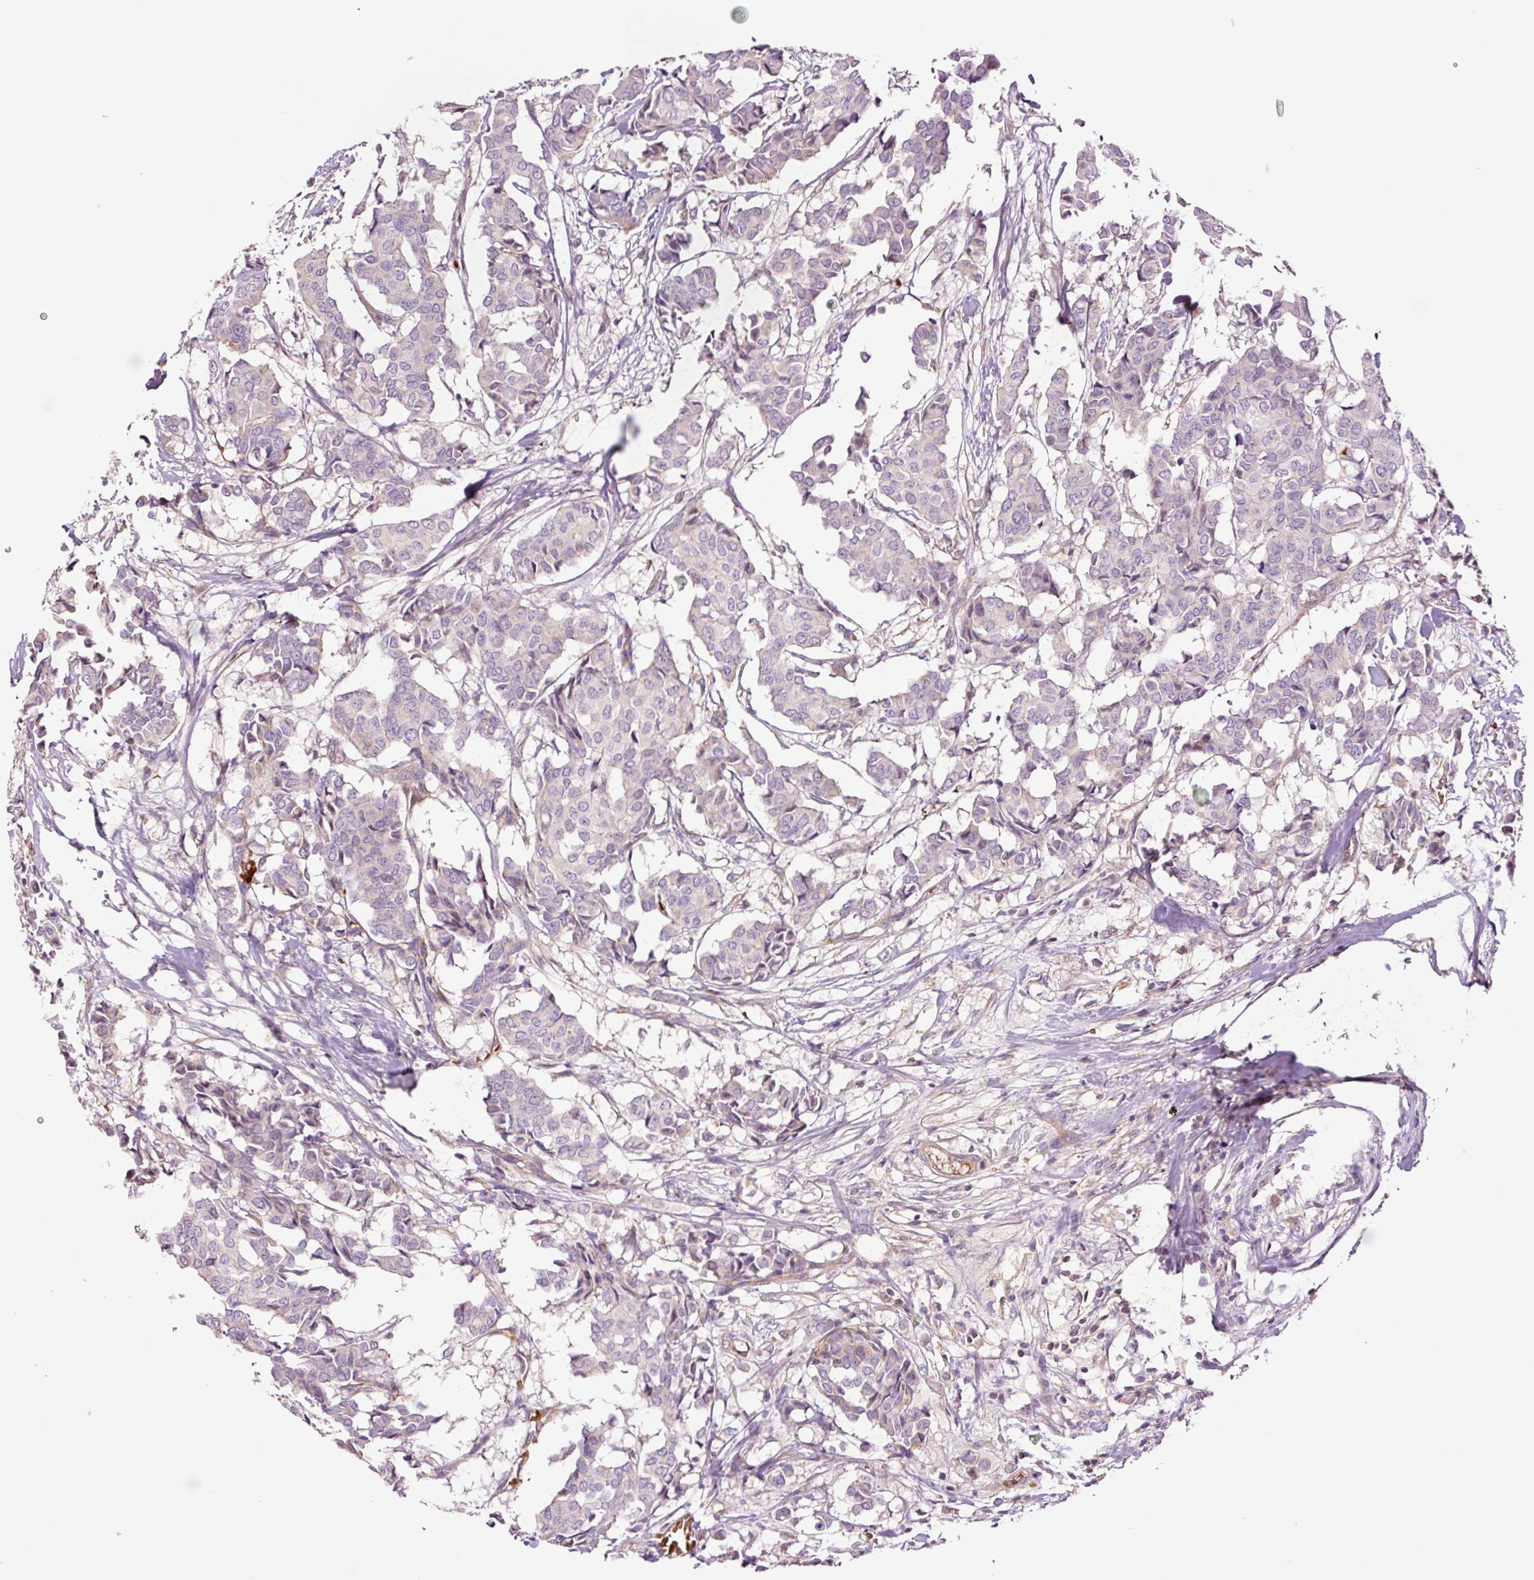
{"staining": {"intensity": "negative", "quantity": "none", "location": "none"}, "tissue": "breast cancer", "cell_type": "Tumor cells", "image_type": "cancer", "snomed": [{"axis": "morphology", "description": "Duct carcinoma"}, {"axis": "topography", "description": "Breast"}], "caption": "Human breast cancer stained for a protein using IHC displays no expression in tumor cells.", "gene": "TMEM235", "patient": {"sex": "female", "age": 75}}